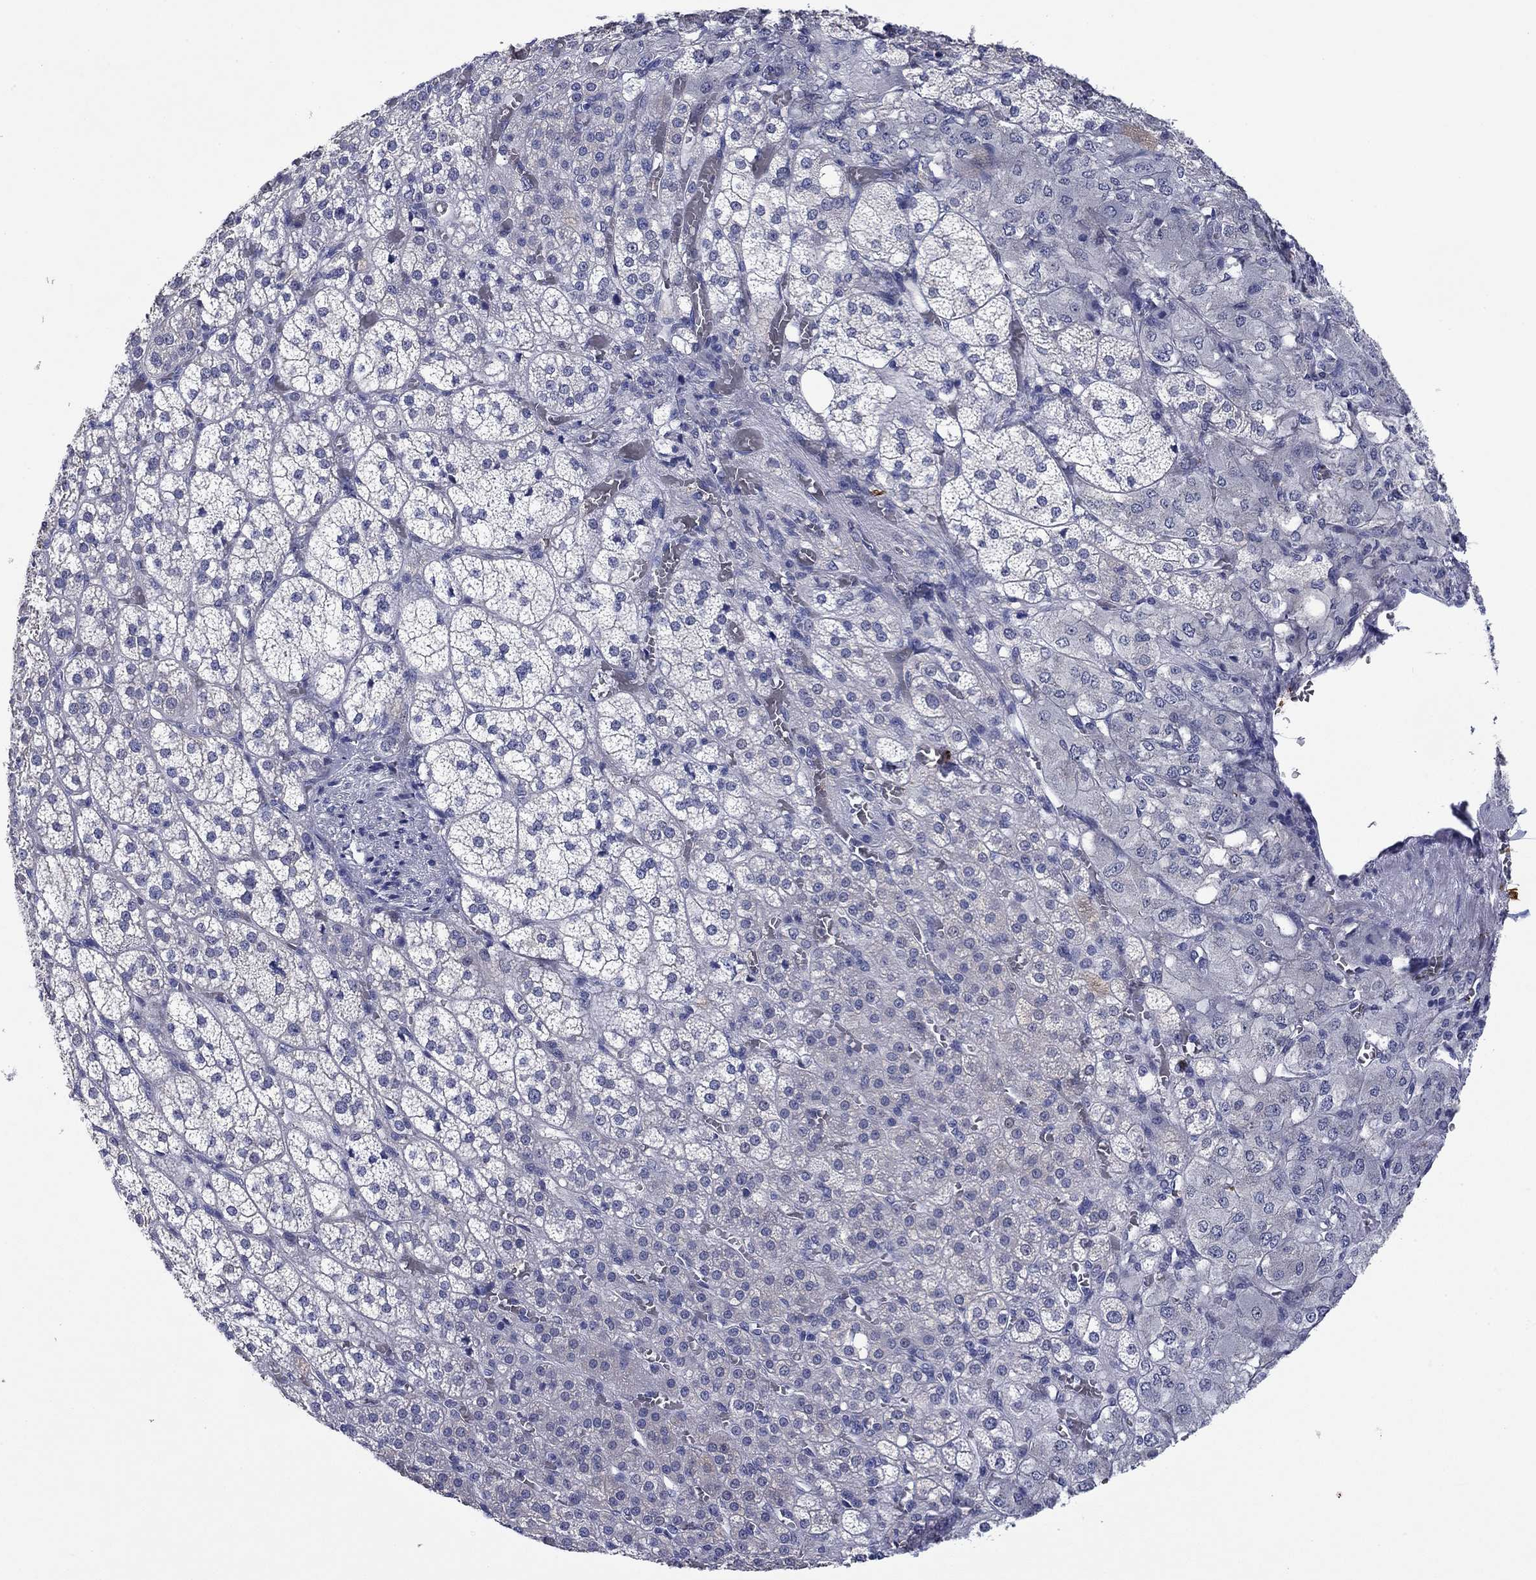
{"staining": {"intensity": "weak", "quantity": "<25%", "location": "cytoplasmic/membranous"}, "tissue": "adrenal gland", "cell_type": "Glandular cells", "image_type": "normal", "snomed": [{"axis": "morphology", "description": "Normal tissue, NOS"}, {"axis": "topography", "description": "Adrenal gland"}], "caption": "Immunohistochemistry micrograph of benign human adrenal gland stained for a protein (brown), which shows no staining in glandular cells. (Immunohistochemistry (ihc), brightfield microscopy, high magnification).", "gene": "HDC", "patient": {"sex": "female", "age": 60}}